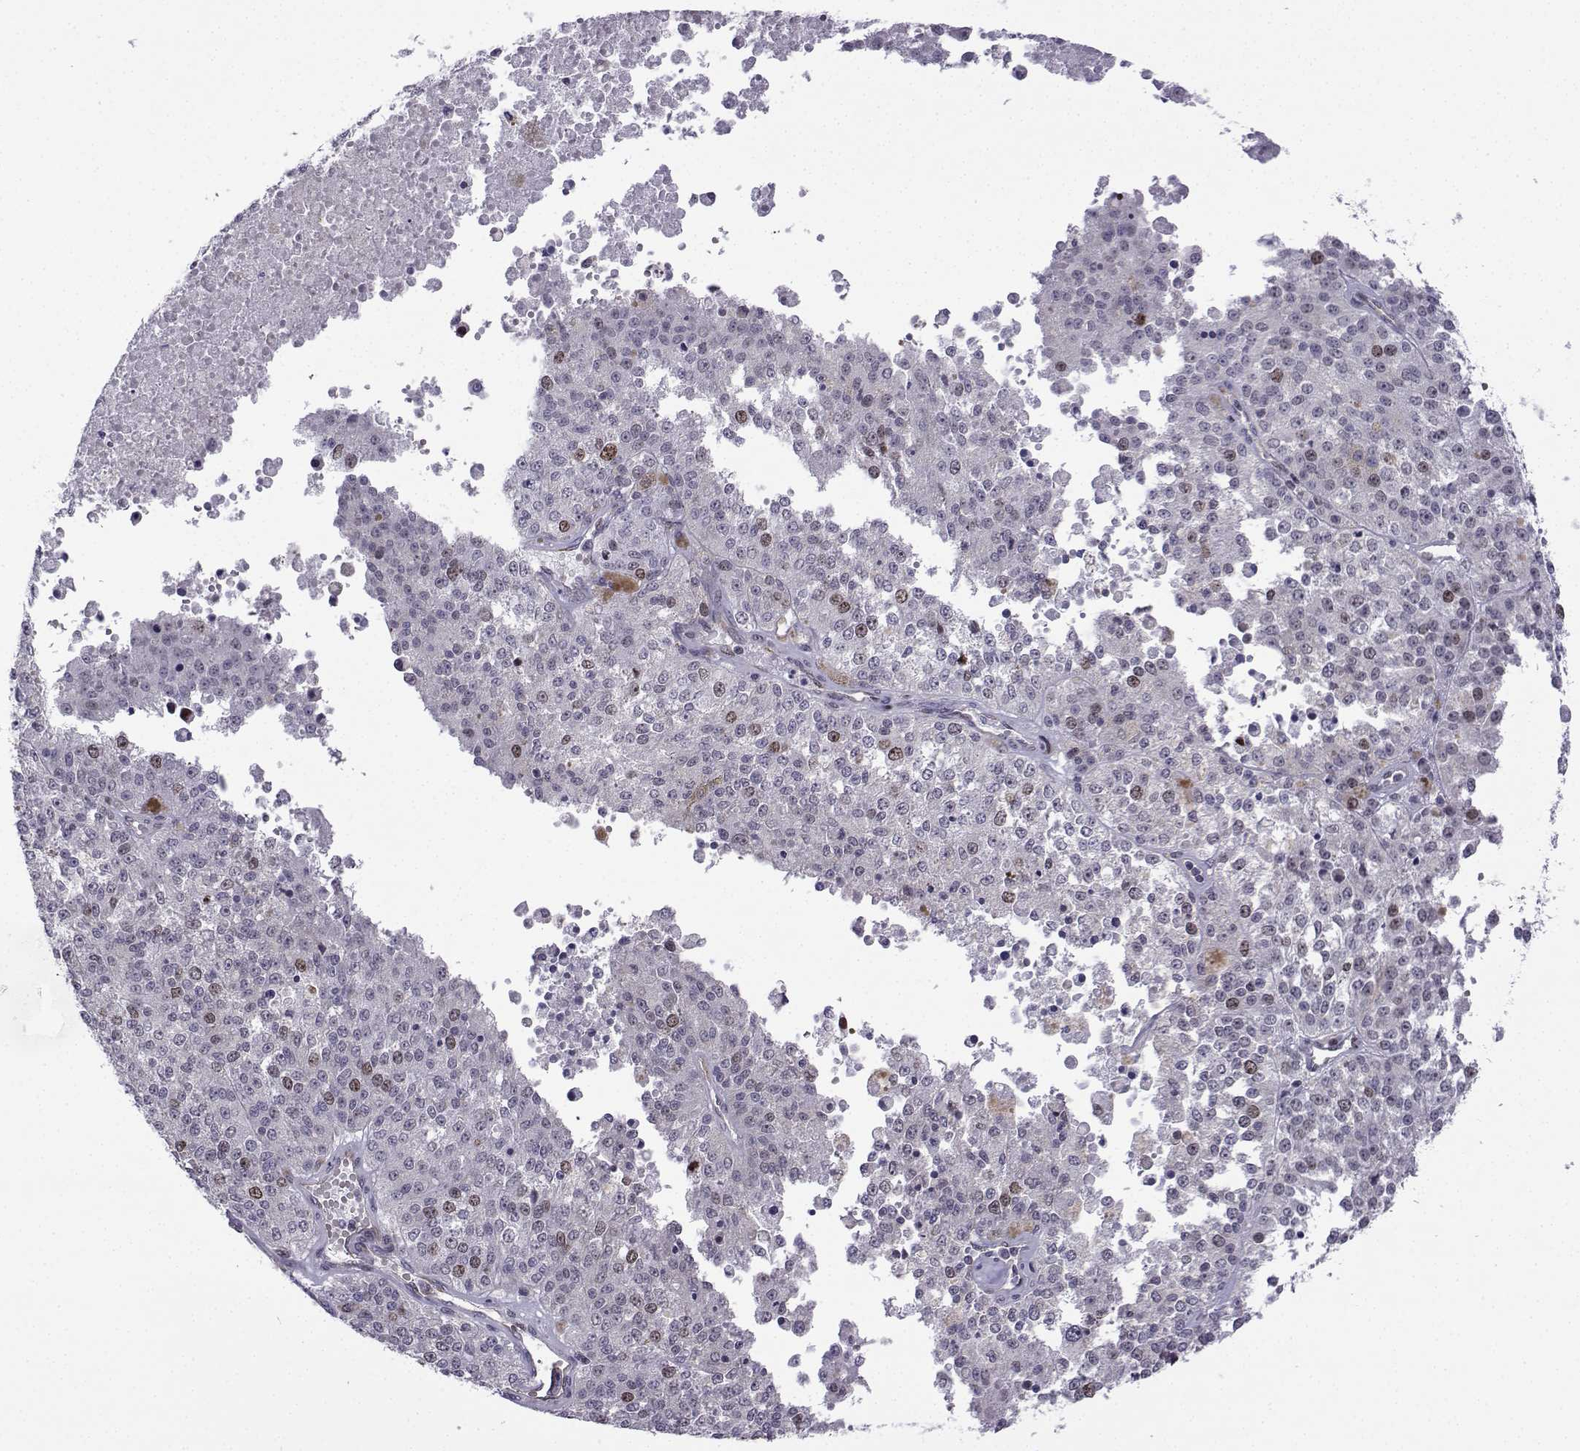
{"staining": {"intensity": "moderate", "quantity": "<25%", "location": "cytoplasmic/membranous,nuclear"}, "tissue": "melanoma", "cell_type": "Tumor cells", "image_type": "cancer", "snomed": [{"axis": "morphology", "description": "Malignant melanoma, Metastatic site"}, {"axis": "topography", "description": "Lymph node"}], "caption": "A brown stain shows moderate cytoplasmic/membranous and nuclear positivity of a protein in melanoma tumor cells. The staining was performed using DAB (3,3'-diaminobenzidine), with brown indicating positive protein expression. Nuclei are stained blue with hematoxylin.", "gene": "INCENP", "patient": {"sex": "female", "age": 64}}